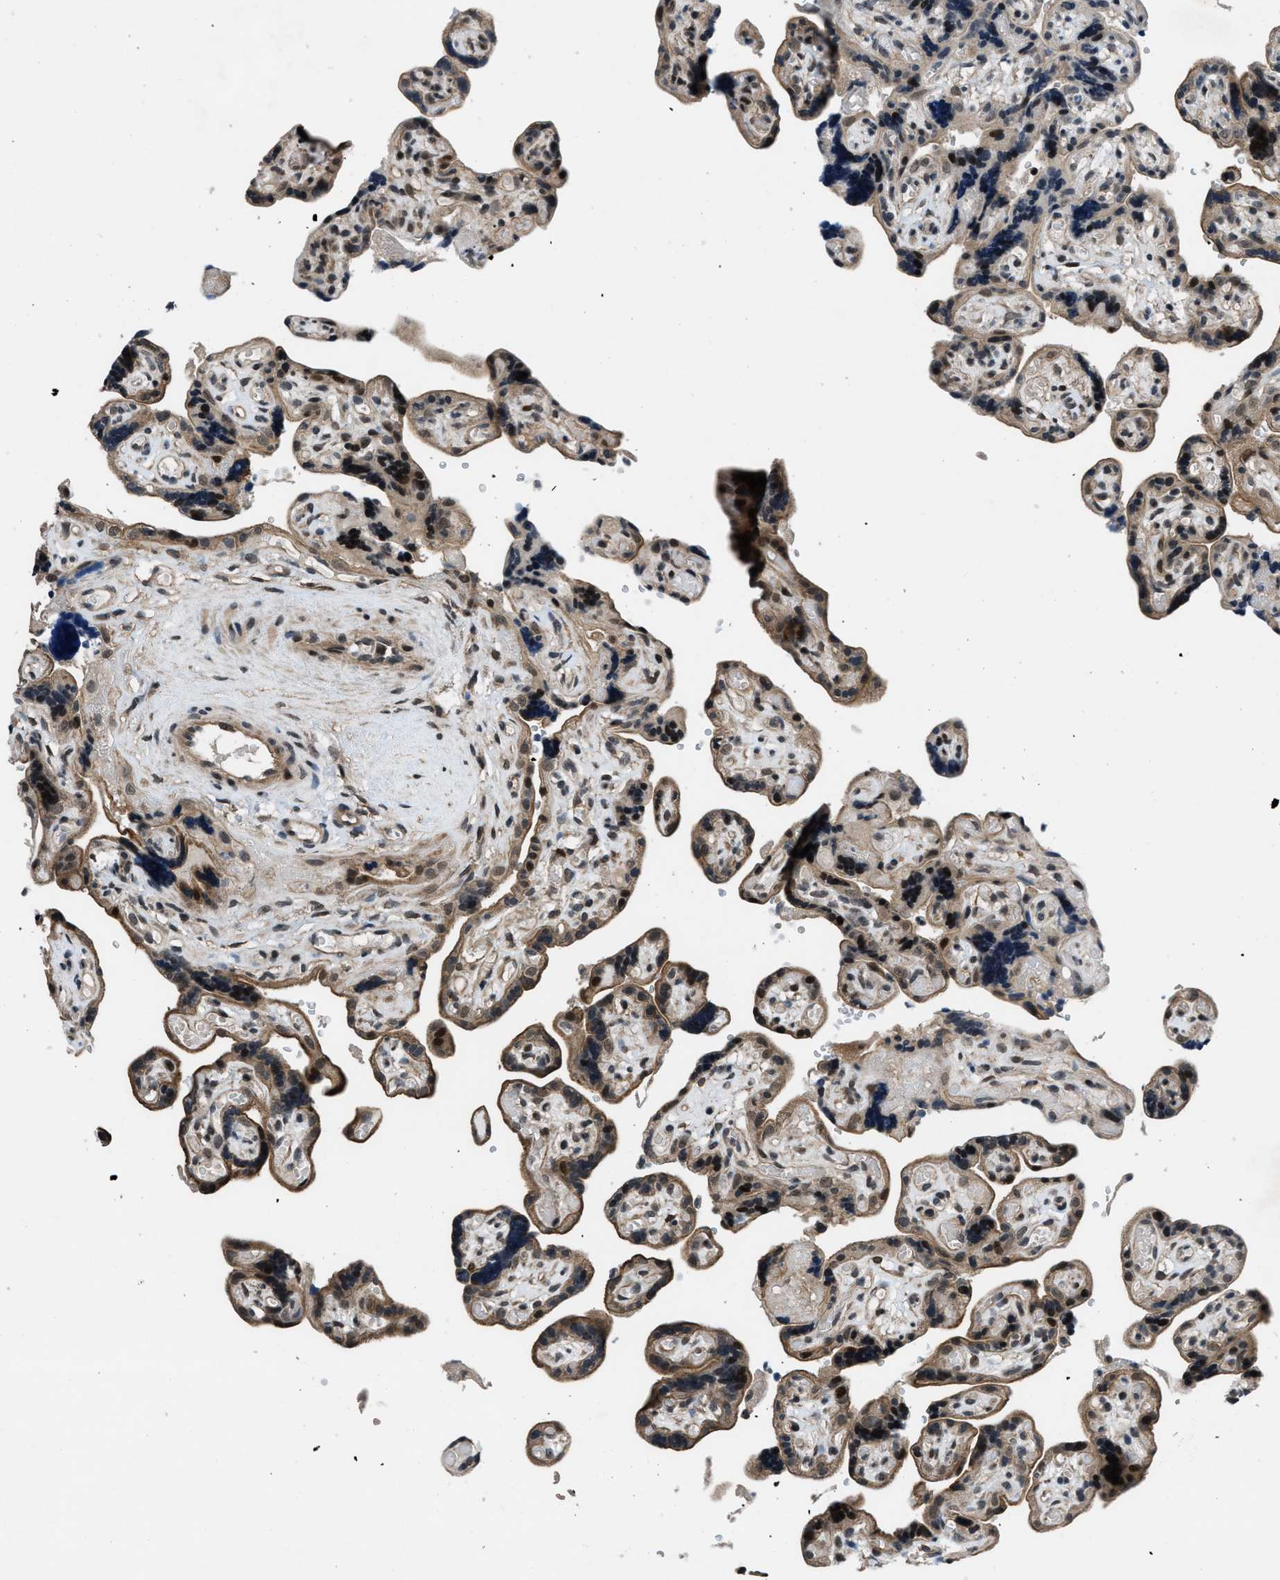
{"staining": {"intensity": "weak", "quantity": ">75%", "location": "cytoplasmic/membranous"}, "tissue": "placenta", "cell_type": "Decidual cells", "image_type": "normal", "snomed": [{"axis": "morphology", "description": "Normal tissue, NOS"}, {"axis": "topography", "description": "Placenta"}], "caption": "A high-resolution photomicrograph shows immunohistochemistry (IHC) staining of unremarkable placenta, which demonstrates weak cytoplasmic/membranous expression in approximately >75% of decidual cells.", "gene": "SETD5", "patient": {"sex": "female", "age": 30}}